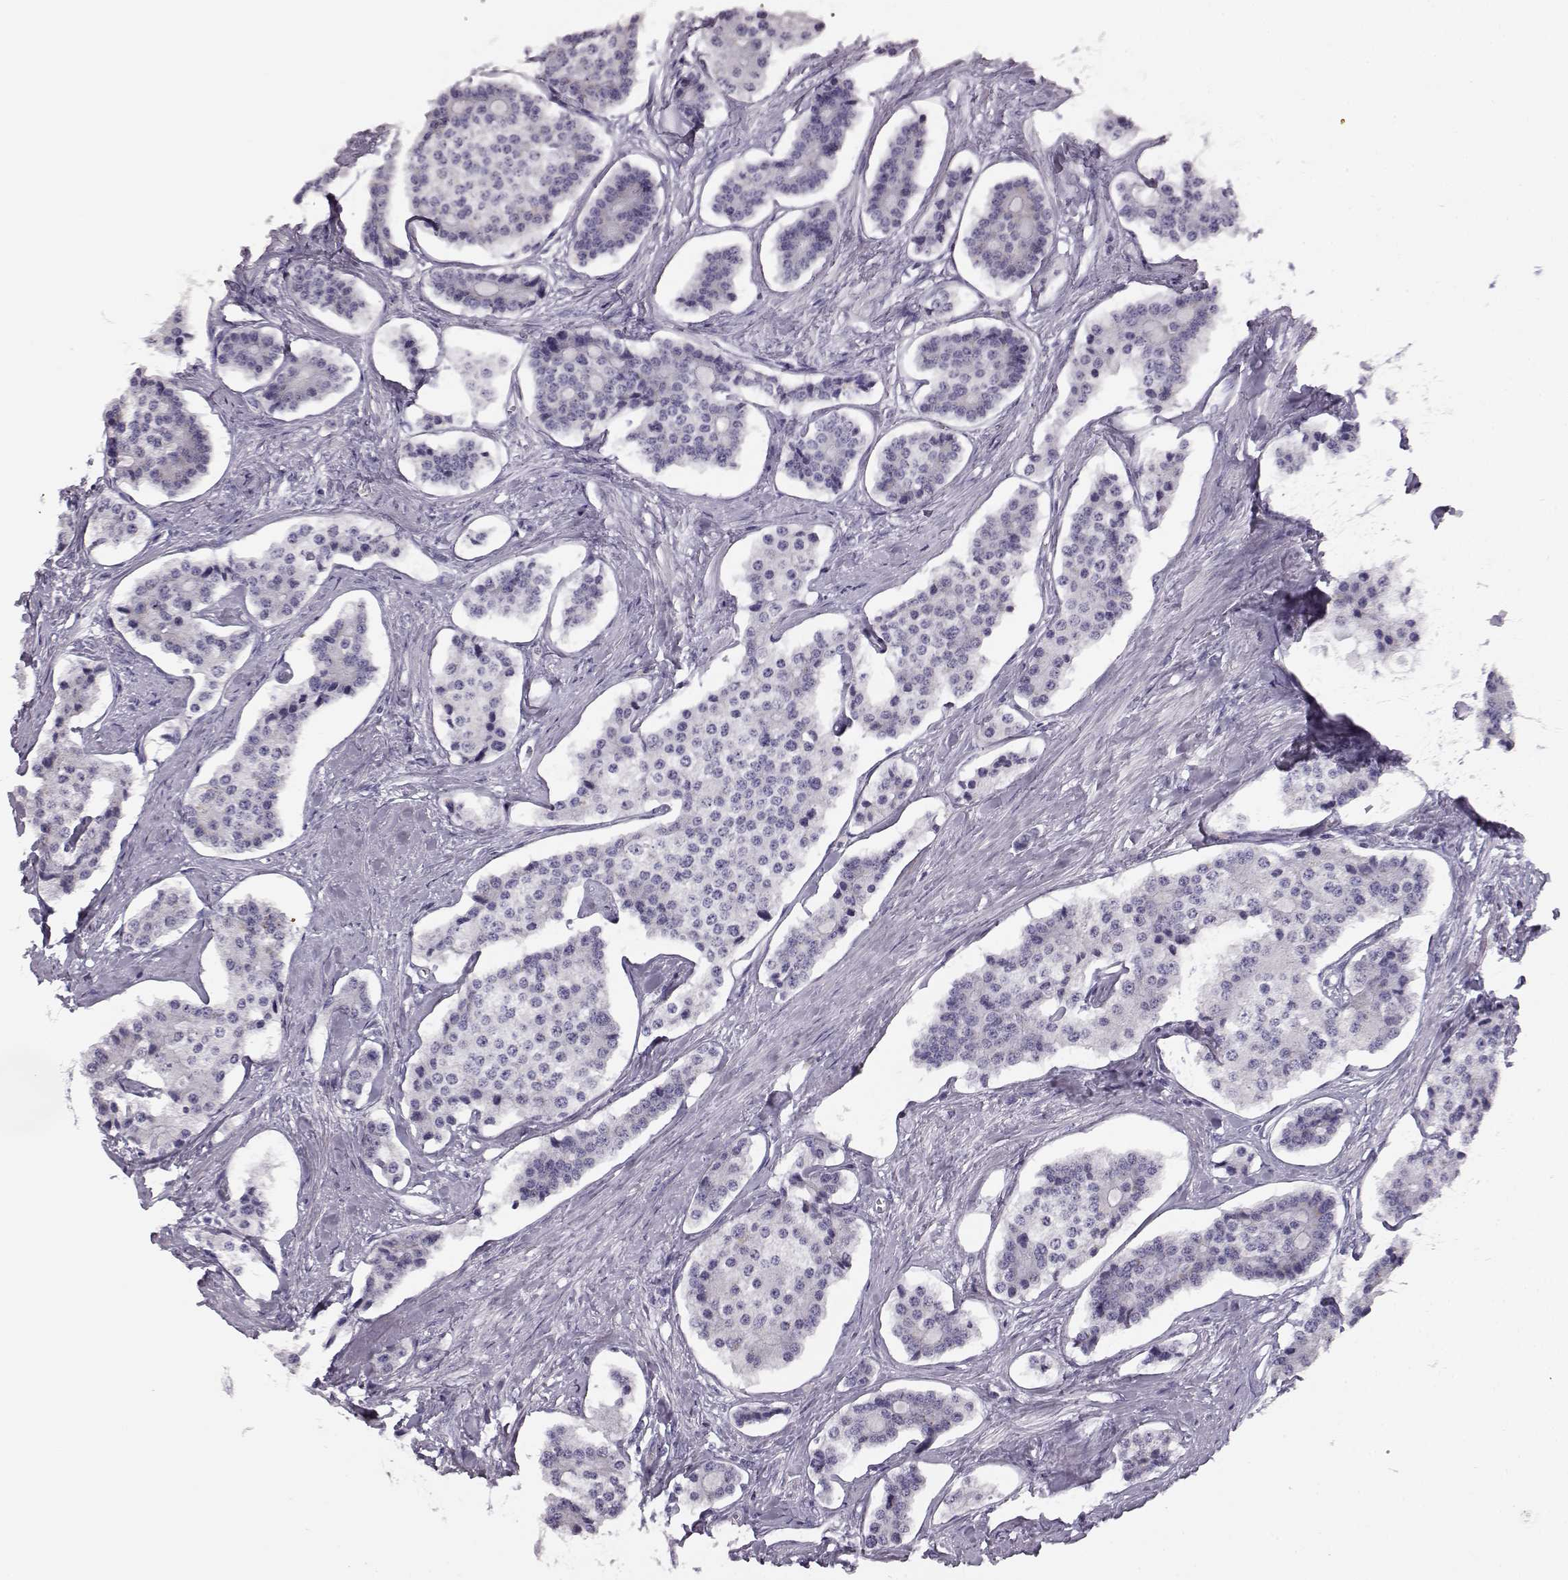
{"staining": {"intensity": "negative", "quantity": "none", "location": "none"}, "tissue": "carcinoid", "cell_type": "Tumor cells", "image_type": "cancer", "snomed": [{"axis": "morphology", "description": "Carcinoid, malignant, NOS"}, {"axis": "topography", "description": "Small intestine"}], "caption": "Tumor cells show no significant expression in malignant carcinoid.", "gene": "BFSP2", "patient": {"sex": "female", "age": 65}}